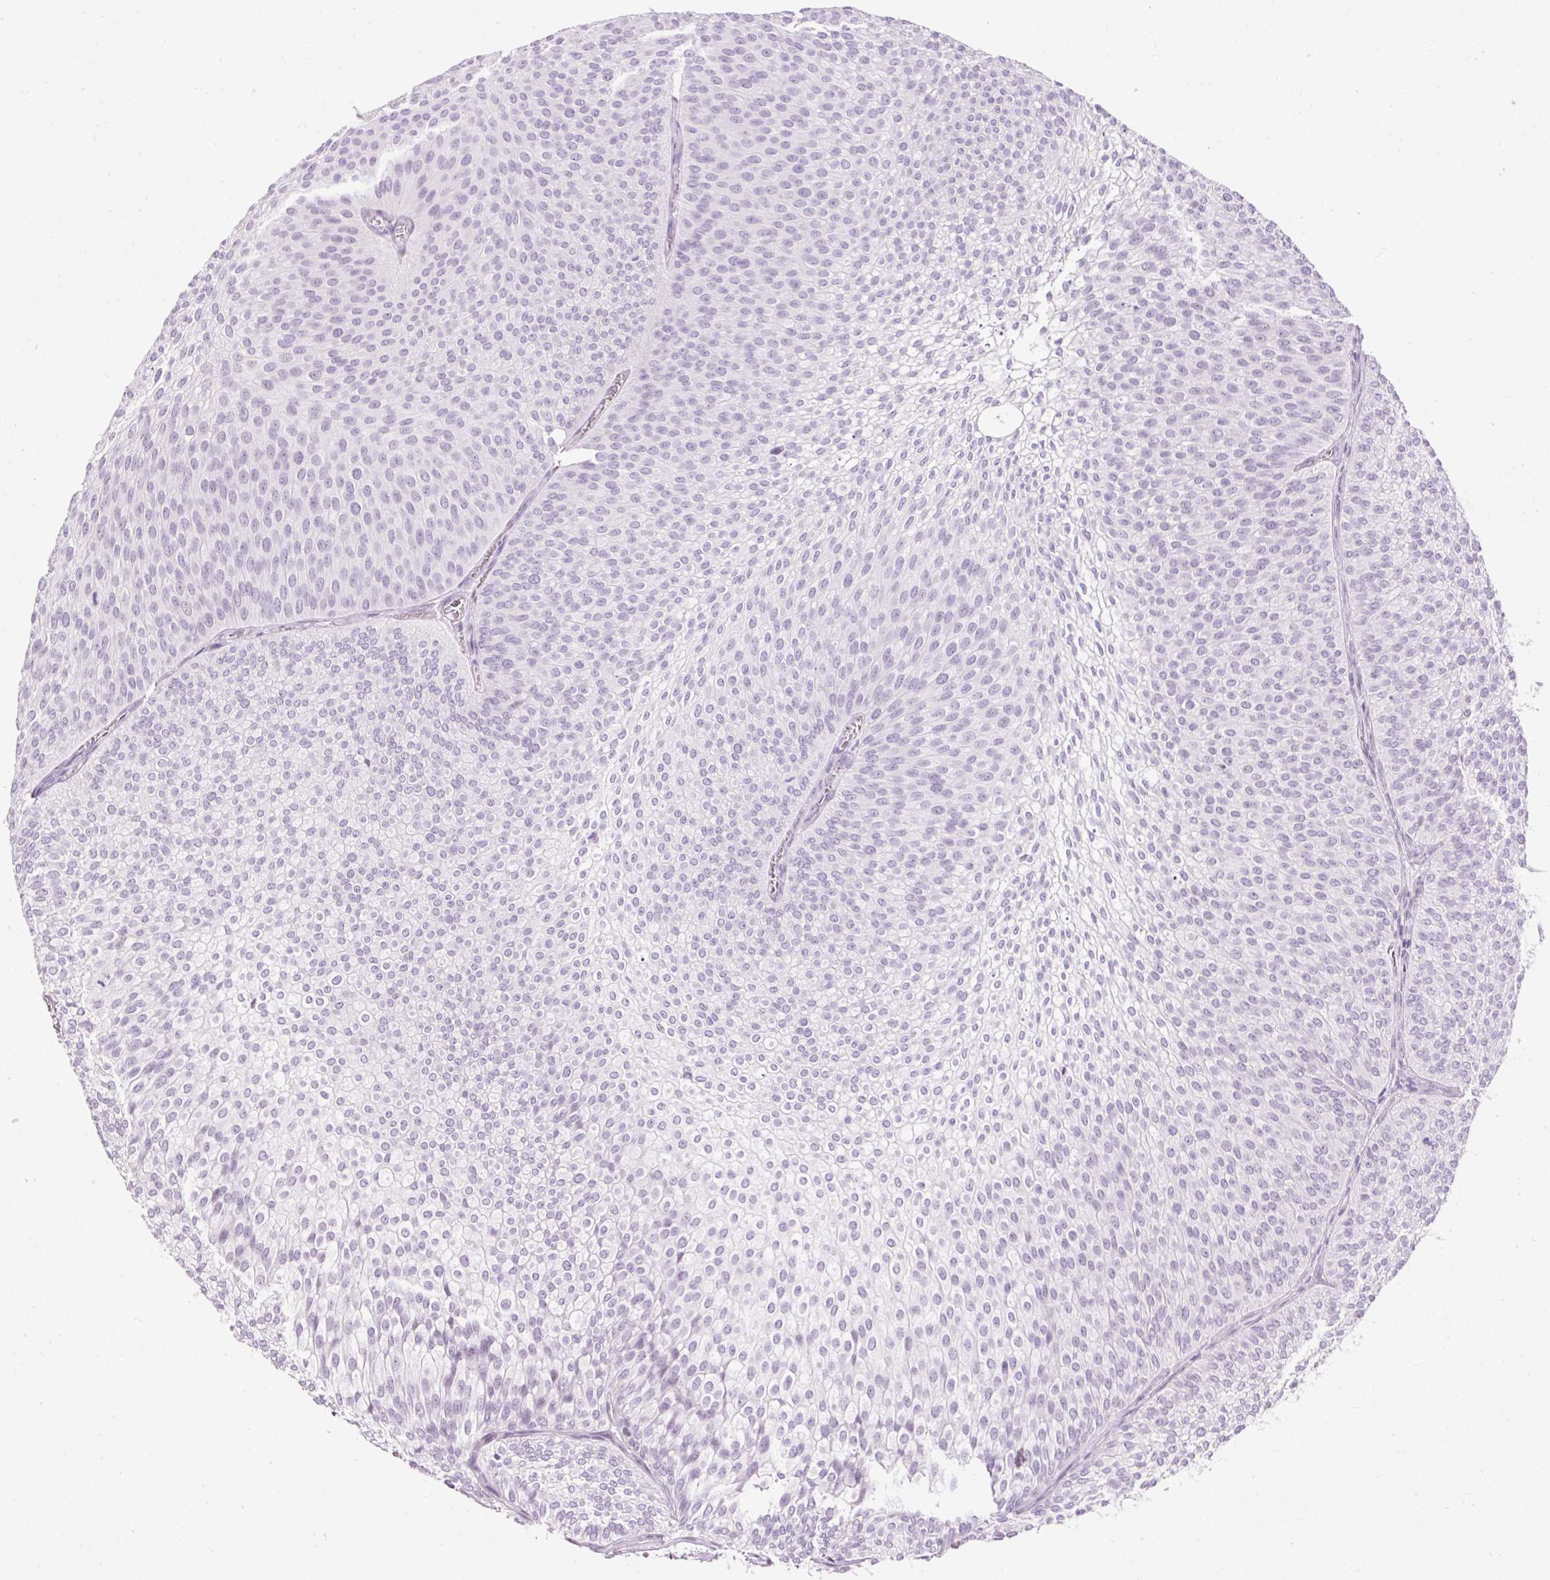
{"staining": {"intensity": "negative", "quantity": "none", "location": "none"}, "tissue": "urothelial cancer", "cell_type": "Tumor cells", "image_type": "cancer", "snomed": [{"axis": "morphology", "description": "Urothelial carcinoma, Low grade"}, {"axis": "topography", "description": "Urinary bladder"}], "caption": "There is no significant staining in tumor cells of urothelial cancer.", "gene": "PDE6B", "patient": {"sex": "male", "age": 91}}